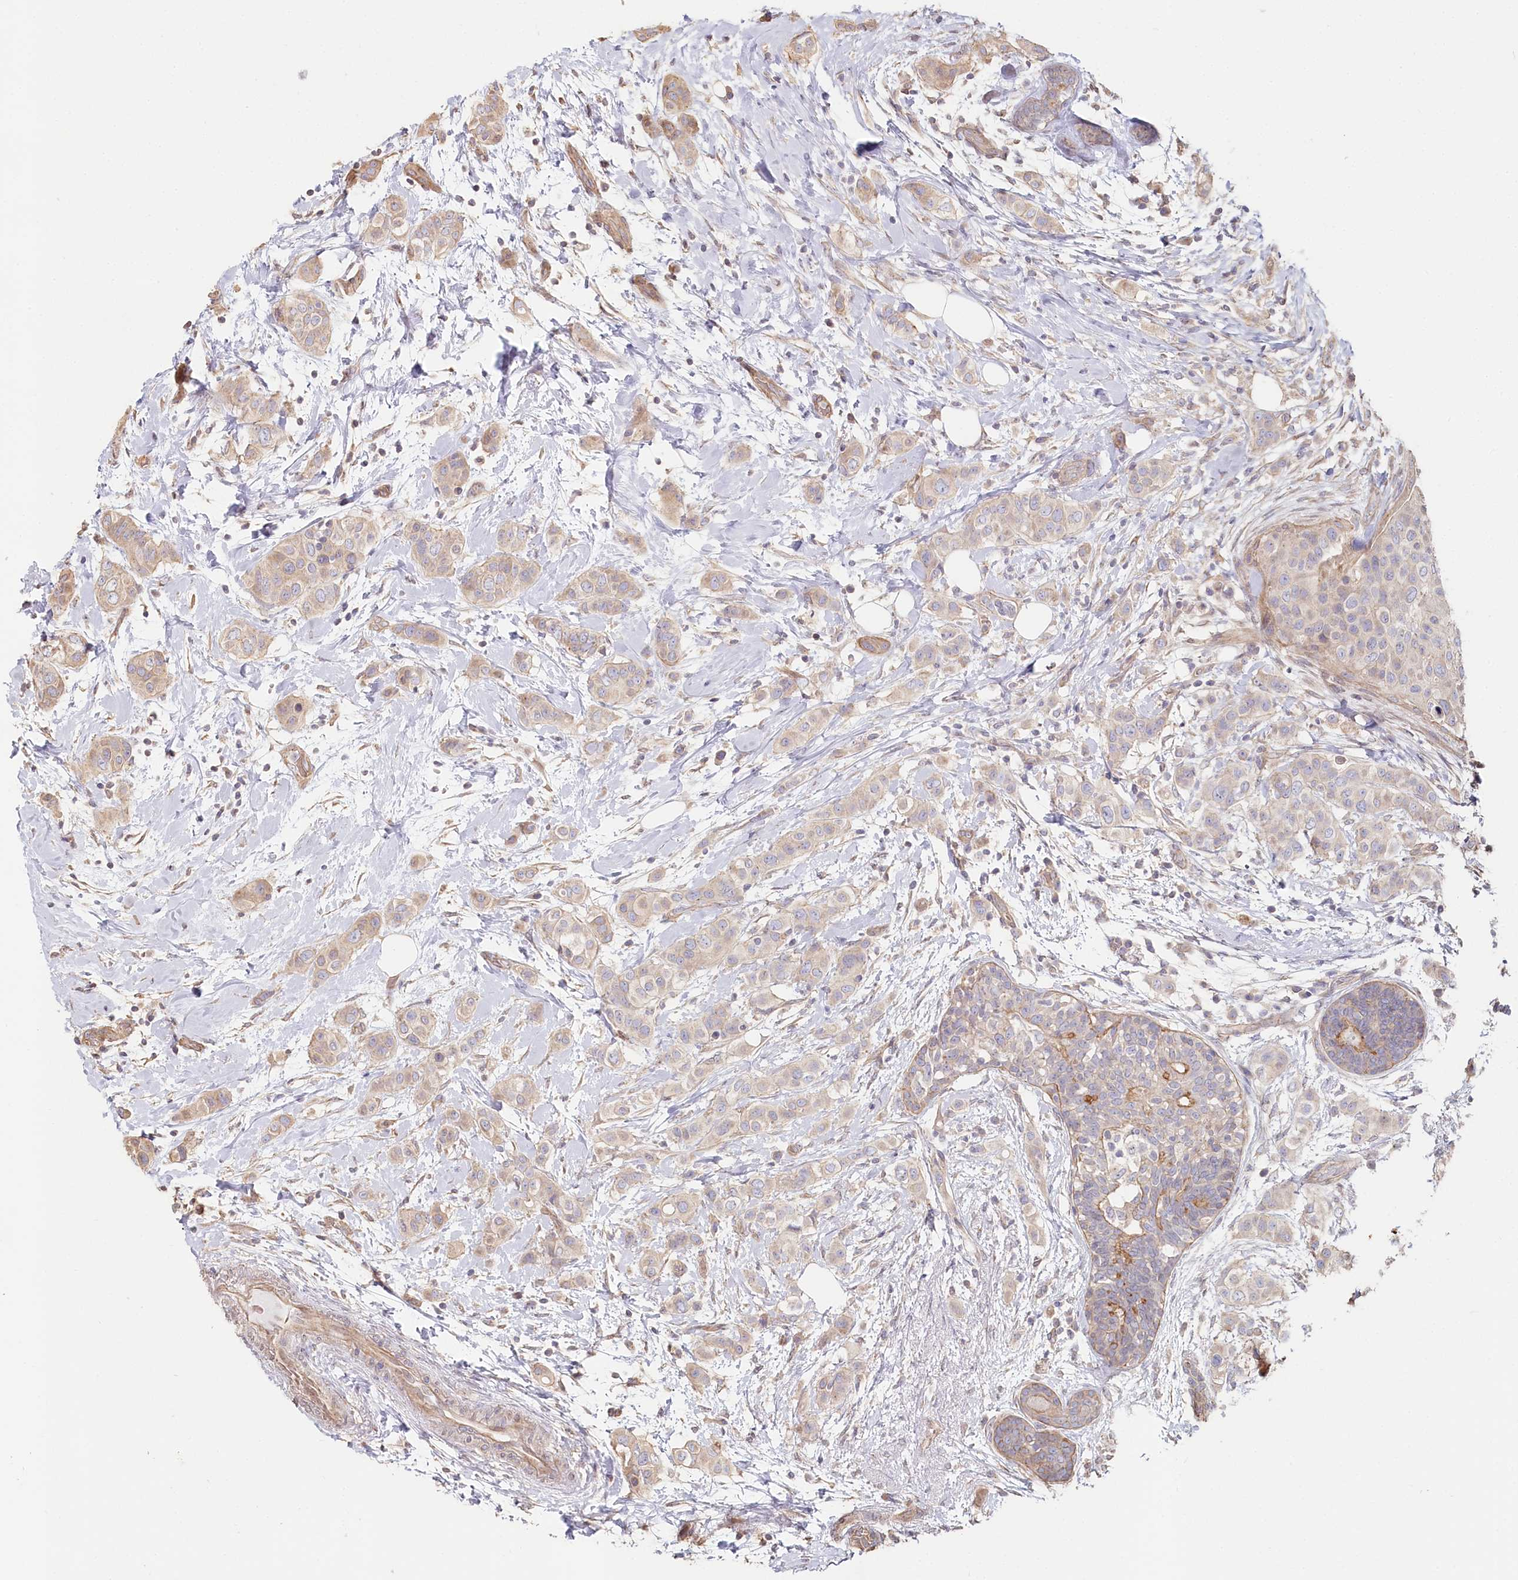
{"staining": {"intensity": "weak", "quantity": "25%-75%", "location": "cytoplasmic/membranous"}, "tissue": "breast cancer", "cell_type": "Tumor cells", "image_type": "cancer", "snomed": [{"axis": "morphology", "description": "Lobular carcinoma"}, {"axis": "topography", "description": "Breast"}], "caption": "Breast cancer (lobular carcinoma) stained with a brown dye displays weak cytoplasmic/membranous positive positivity in about 25%-75% of tumor cells.", "gene": "TCHP", "patient": {"sex": "female", "age": 51}}